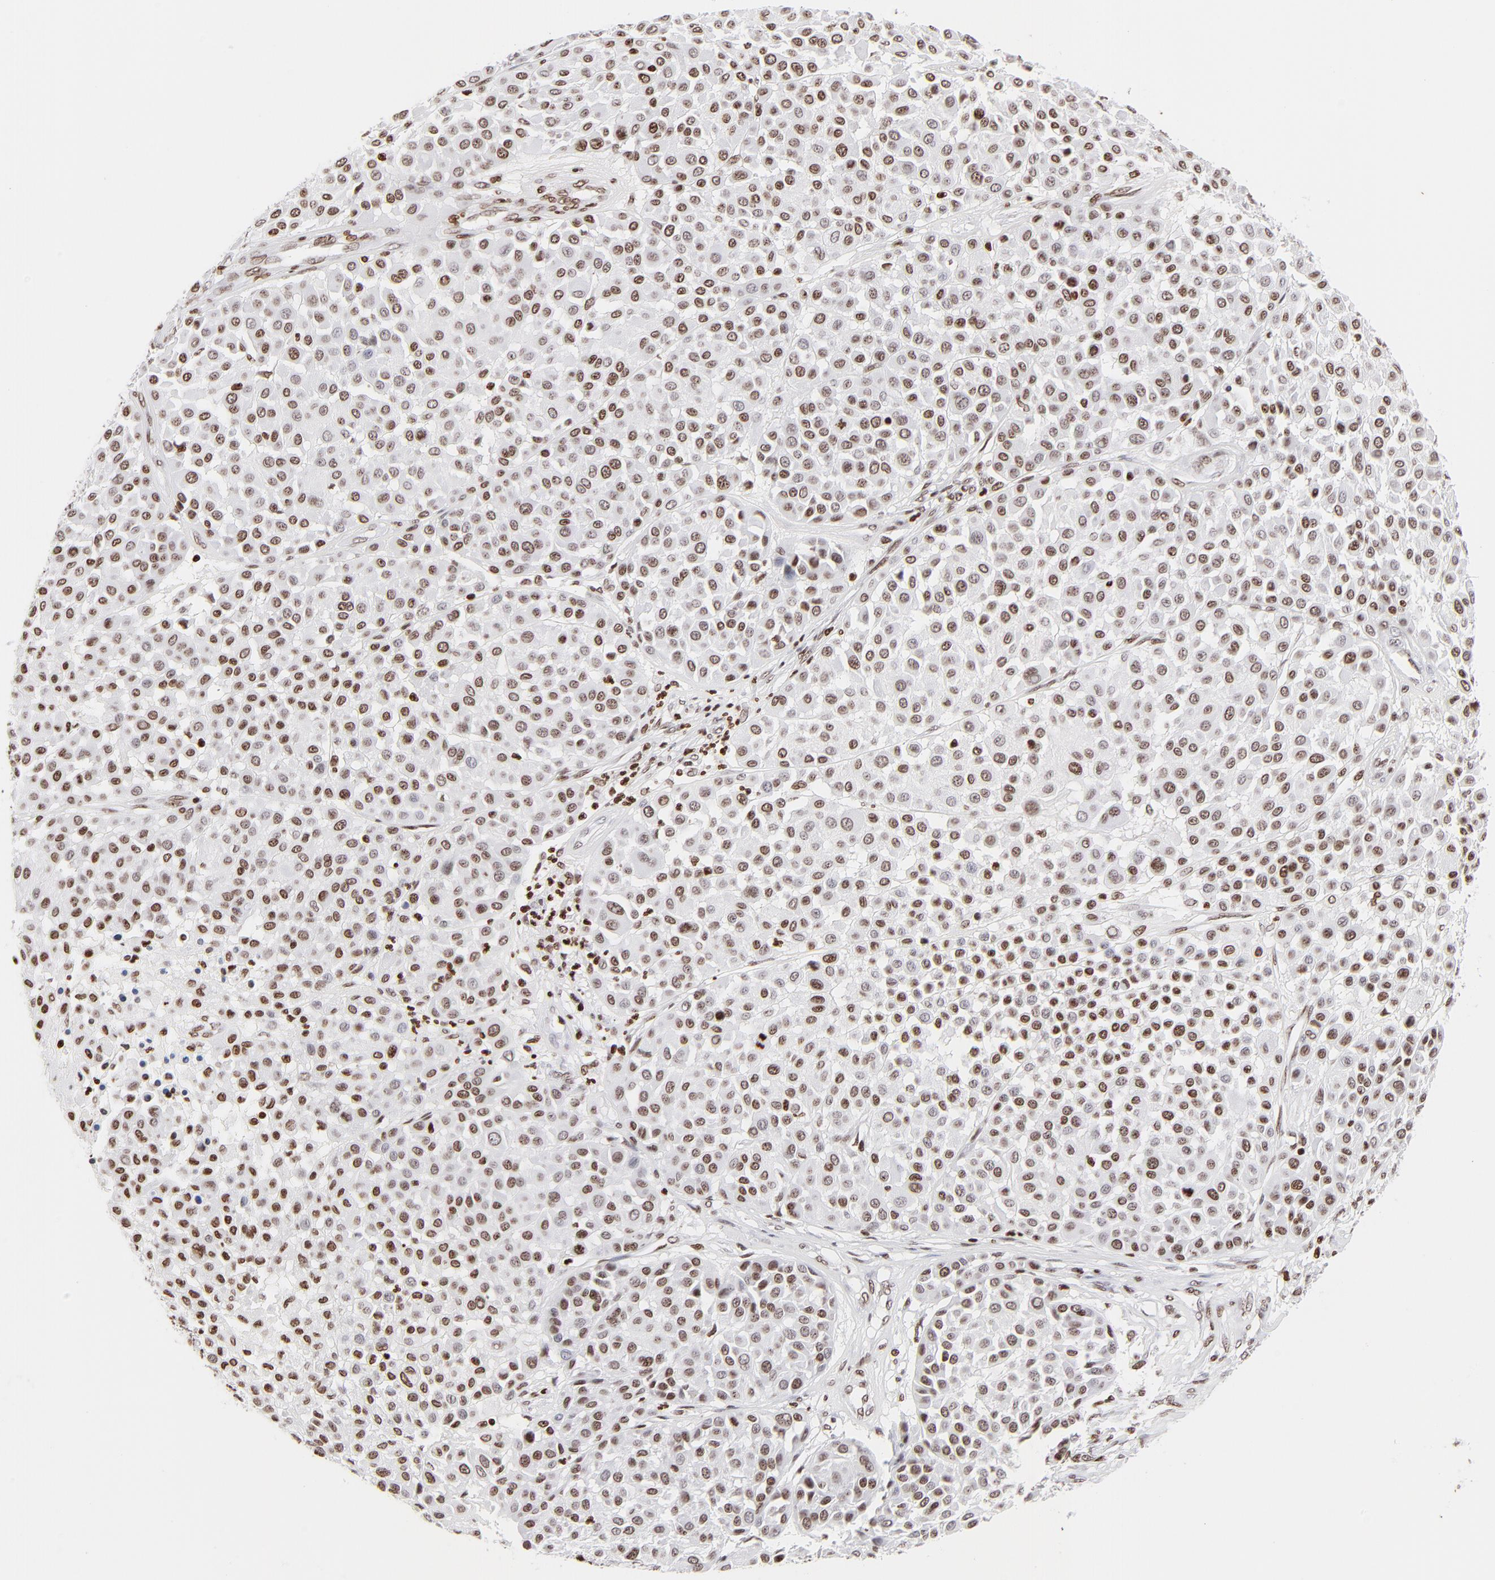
{"staining": {"intensity": "strong", "quantity": ">75%", "location": "nuclear"}, "tissue": "melanoma", "cell_type": "Tumor cells", "image_type": "cancer", "snomed": [{"axis": "morphology", "description": "Malignant melanoma, Metastatic site"}, {"axis": "topography", "description": "Soft tissue"}], "caption": "About >75% of tumor cells in malignant melanoma (metastatic site) exhibit strong nuclear protein staining as visualized by brown immunohistochemical staining.", "gene": "RTL4", "patient": {"sex": "male", "age": 41}}